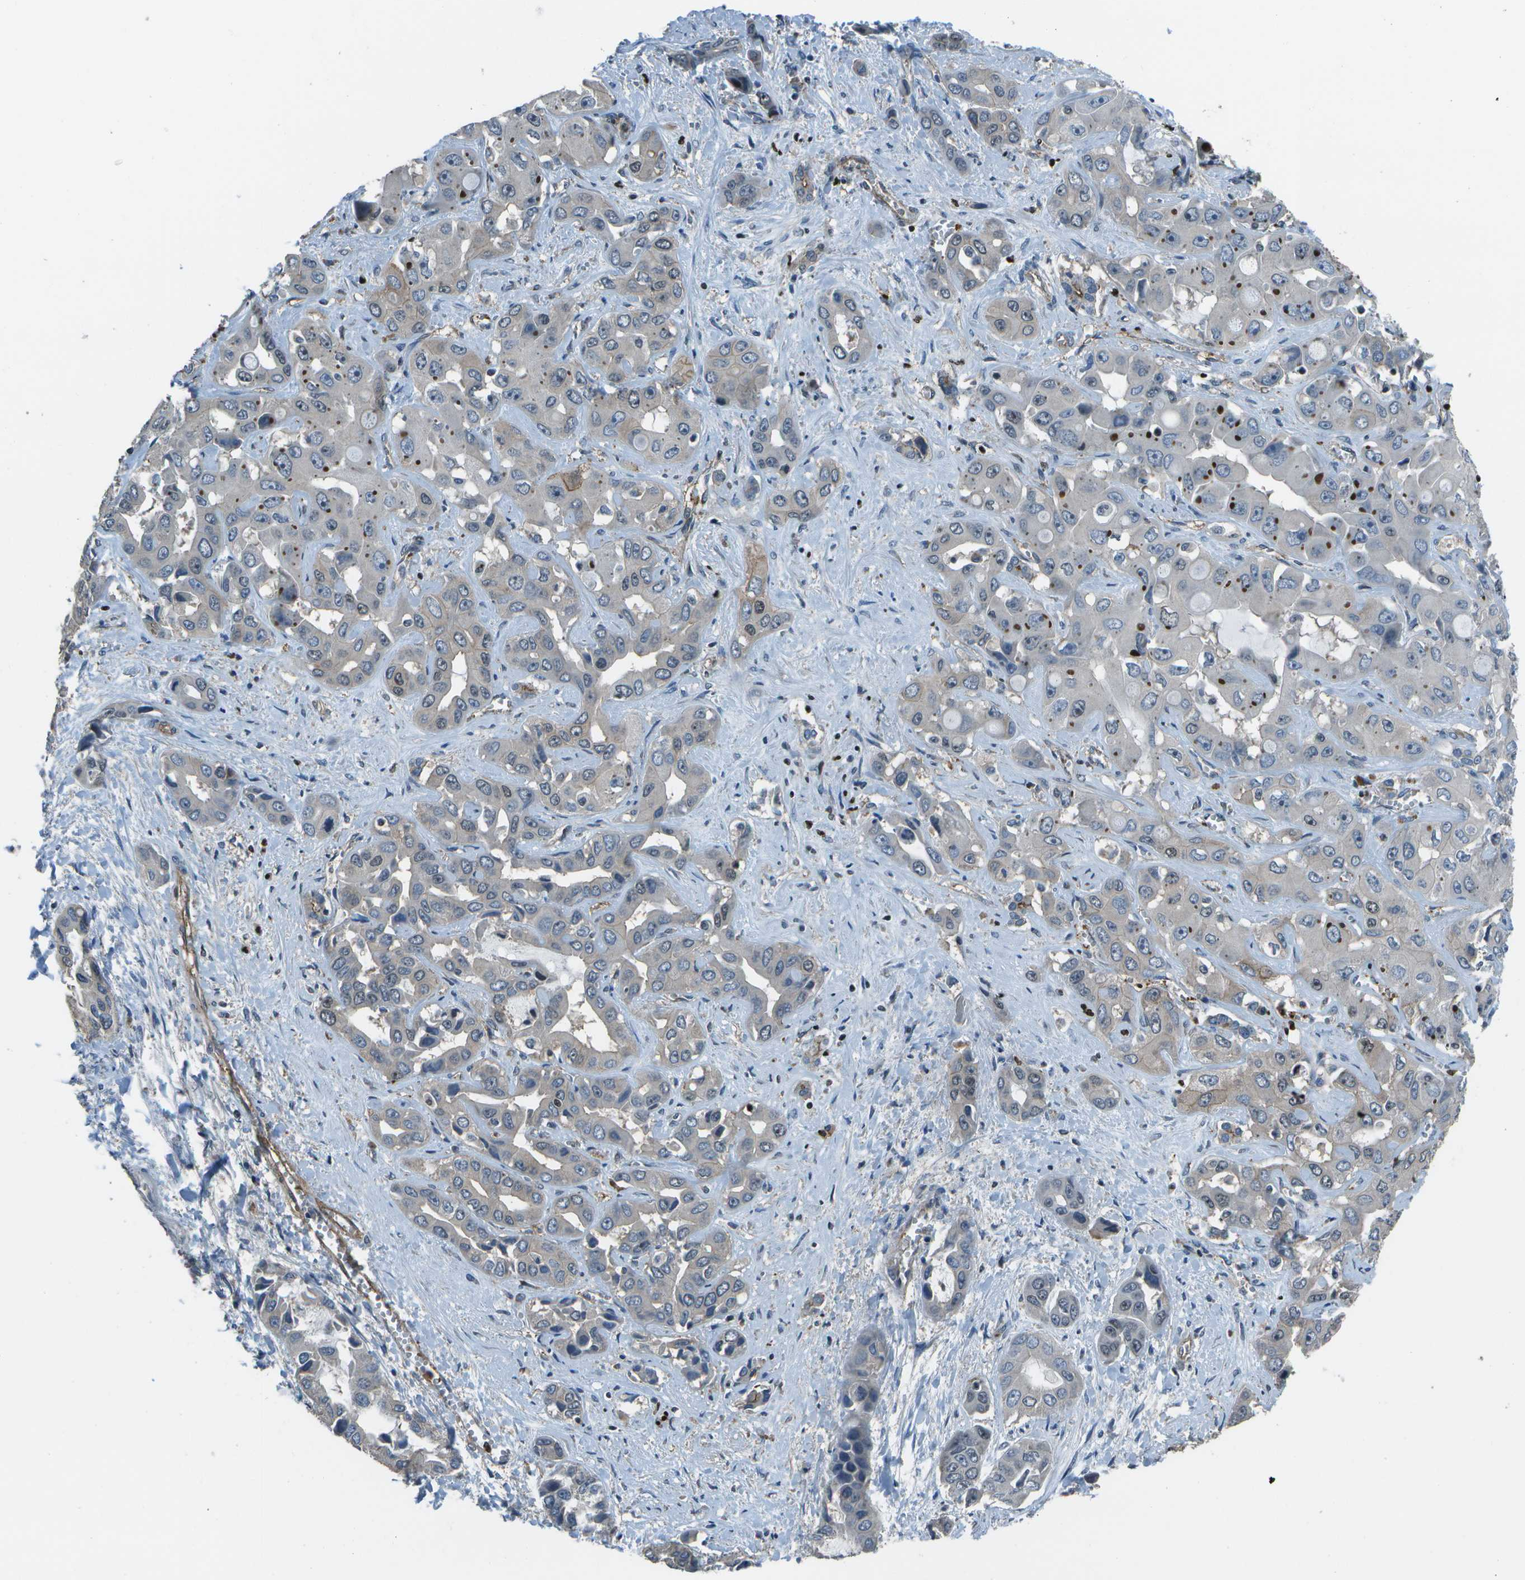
{"staining": {"intensity": "negative", "quantity": "none", "location": "none"}, "tissue": "liver cancer", "cell_type": "Tumor cells", "image_type": "cancer", "snomed": [{"axis": "morphology", "description": "Cholangiocarcinoma"}, {"axis": "topography", "description": "Liver"}], "caption": "Human liver cholangiocarcinoma stained for a protein using immunohistochemistry (IHC) demonstrates no positivity in tumor cells.", "gene": "PDLIM1", "patient": {"sex": "female", "age": 52}}